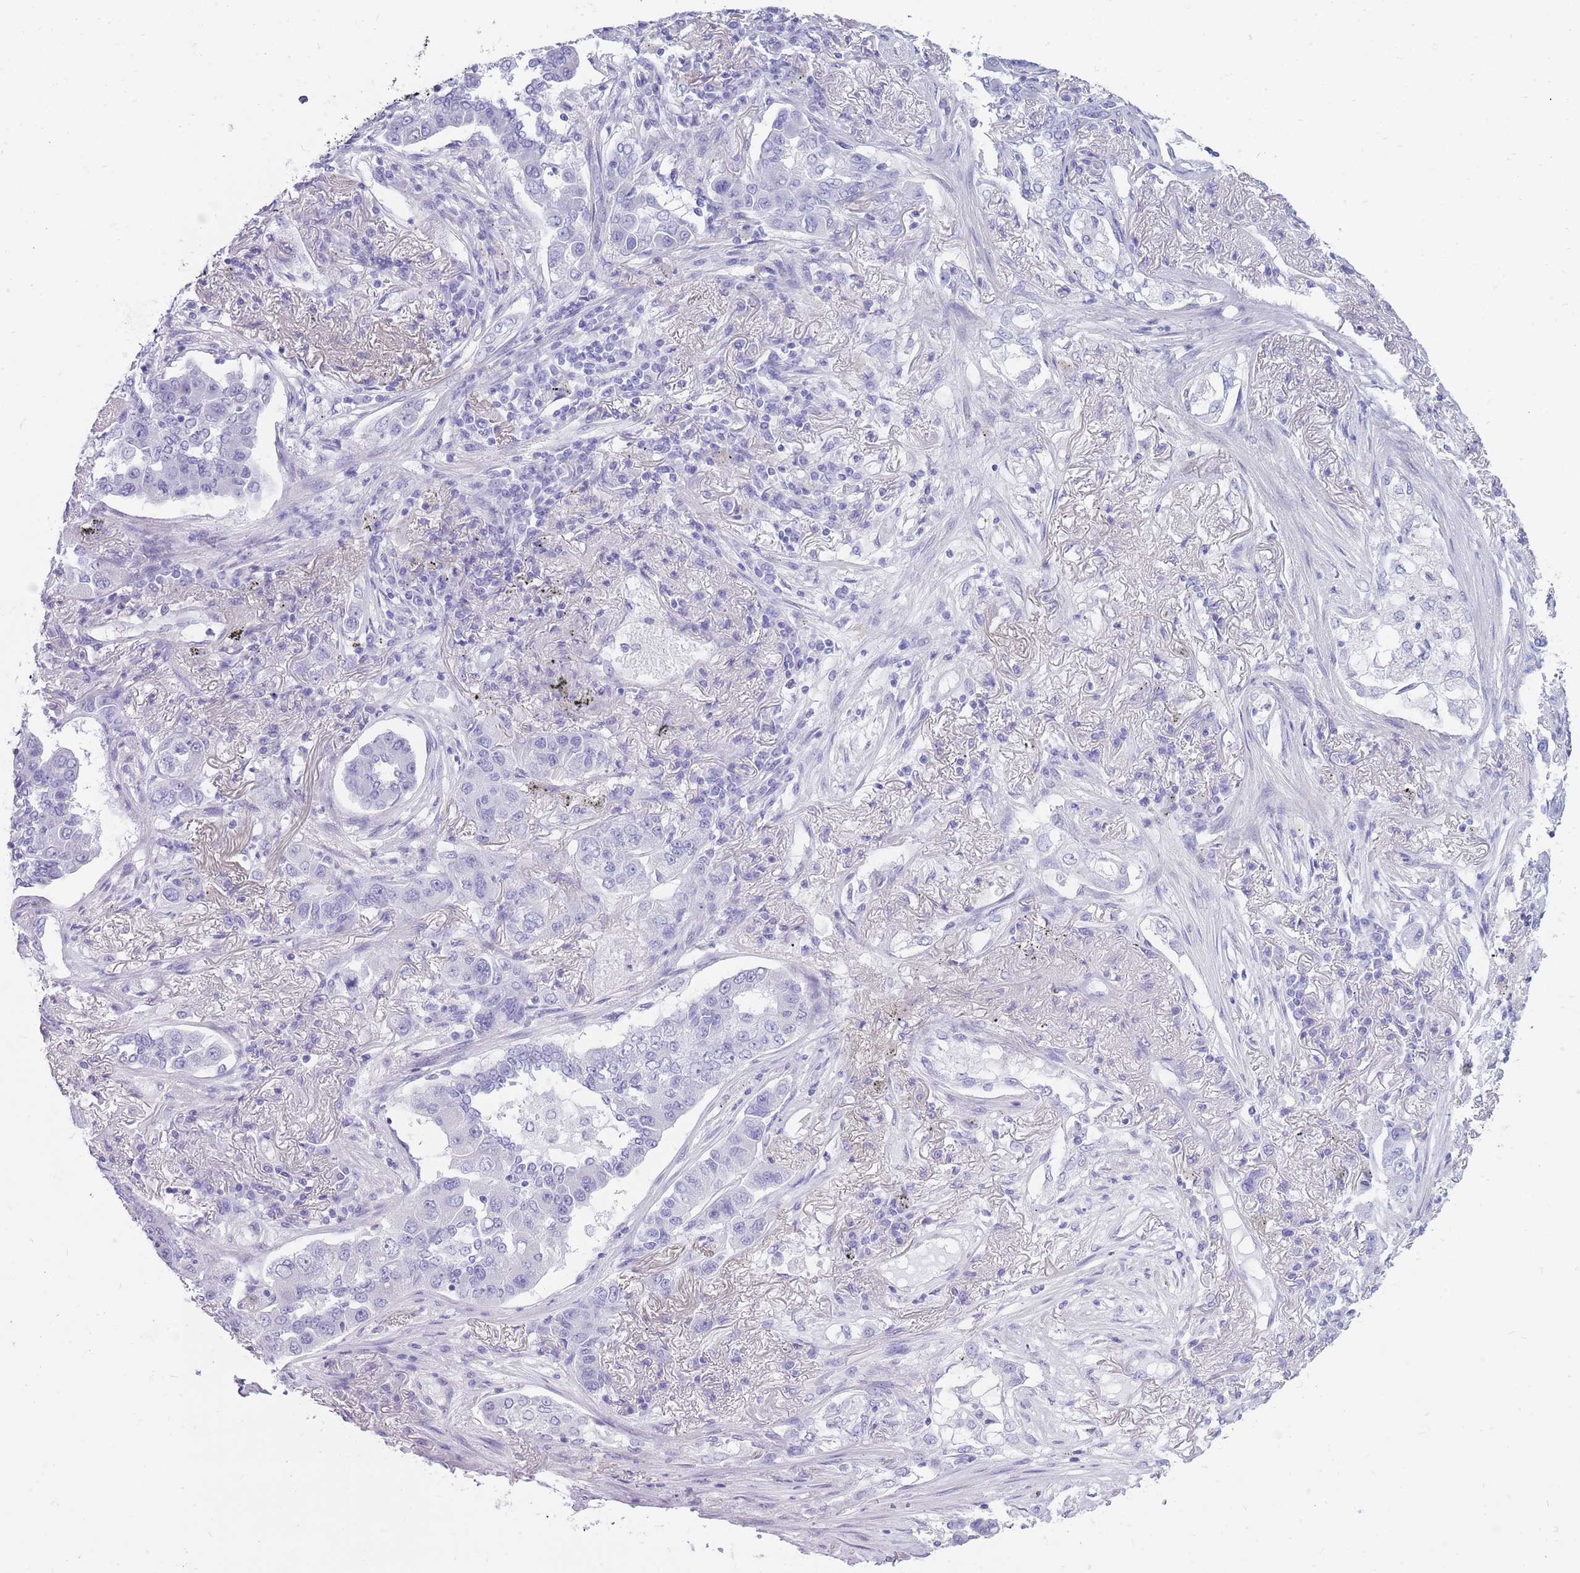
{"staining": {"intensity": "negative", "quantity": "none", "location": "none"}, "tissue": "lung cancer", "cell_type": "Tumor cells", "image_type": "cancer", "snomed": [{"axis": "morphology", "description": "Adenocarcinoma, NOS"}, {"axis": "topography", "description": "Lung"}], "caption": "Immunohistochemistry (IHC) photomicrograph of lung adenocarcinoma stained for a protein (brown), which demonstrates no expression in tumor cells.", "gene": "MTSS2", "patient": {"sex": "male", "age": 49}}